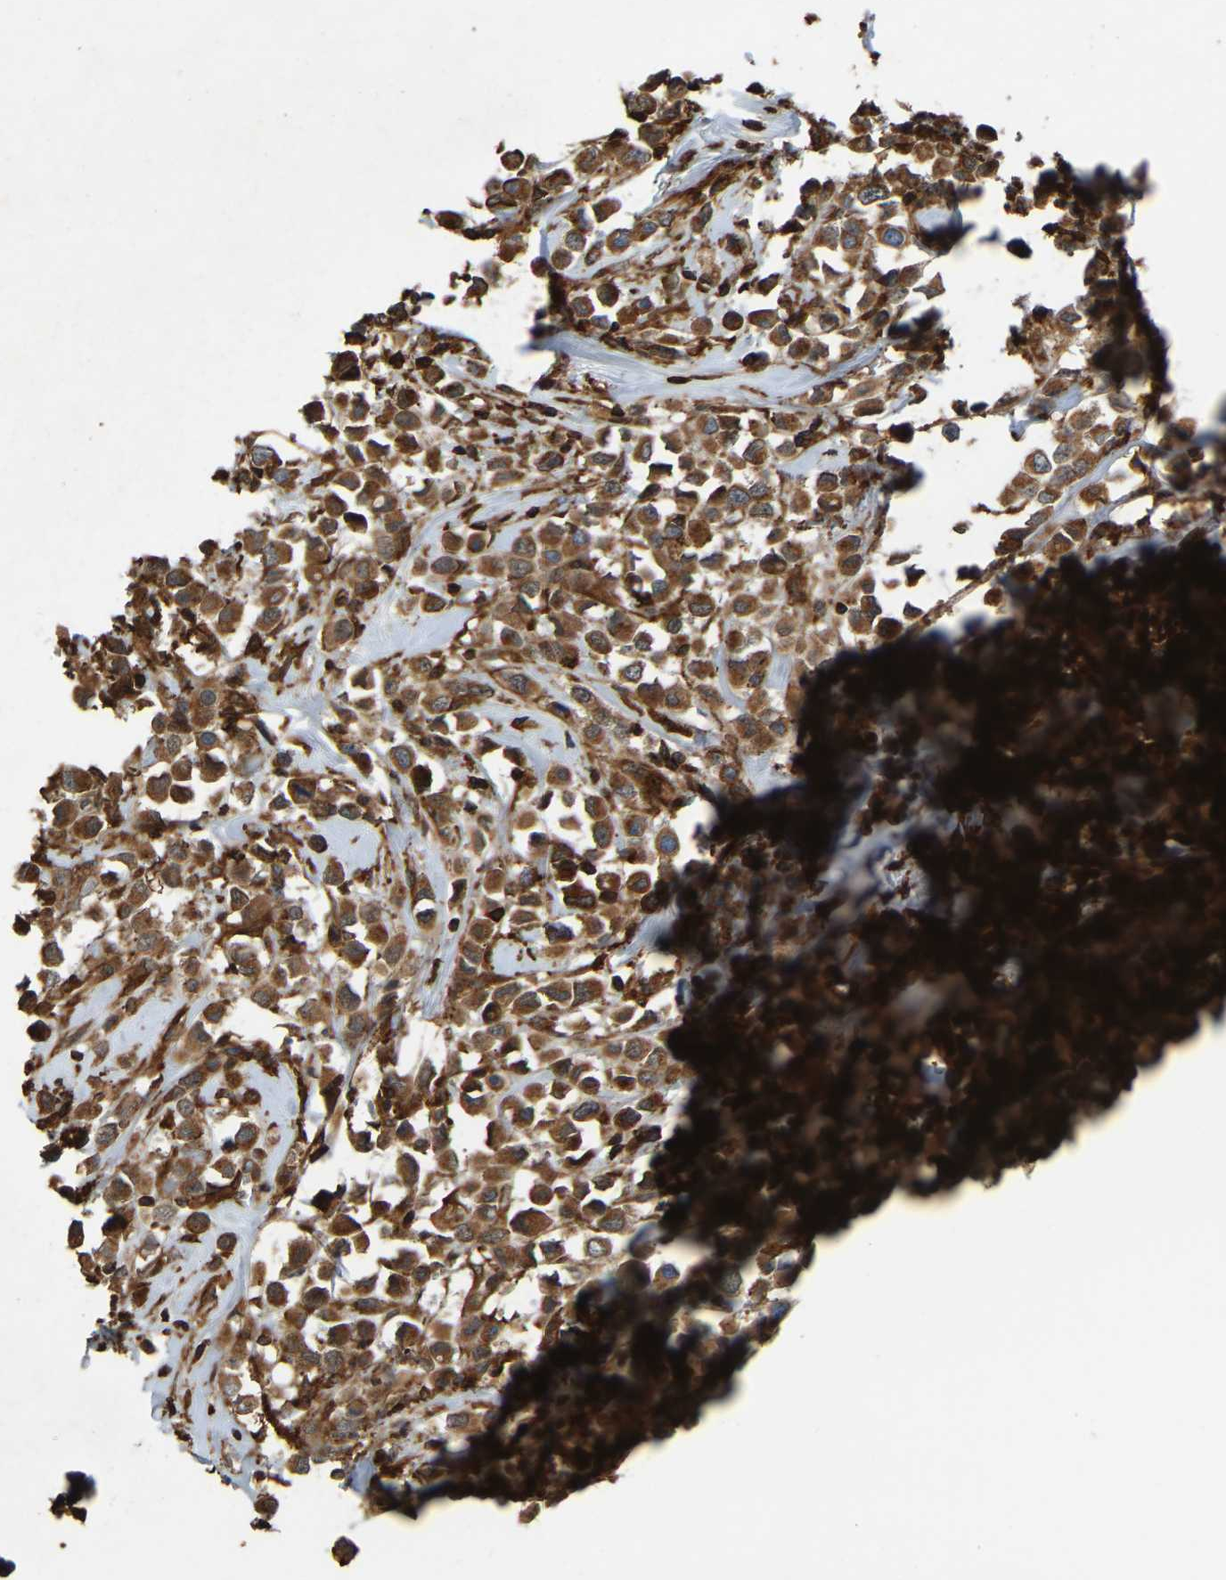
{"staining": {"intensity": "moderate", "quantity": ">75%", "location": "cytoplasmic/membranous"}, "tissue": "breast cancer", "cell_type": "Tumor cells", "image_type": "cancer", "snomed": [{"axis": "morphology", "description": "Duct carcinoma"}, {"axis": "topography", "description": "Breast"}], "caption": "A high-resolution photomicrograph shows IHC staining of invasive ductal carcinoma (breast), which shows moderate cytoplasmic/membranous positivity in about >75% of tumor cells. (Stains: DAB in brown, nuclei in blue, Microscopy: brightfield microscopy at high magnification).", "gene": "SAMD9L", "patient": {"sex": "female", "age": 61}}